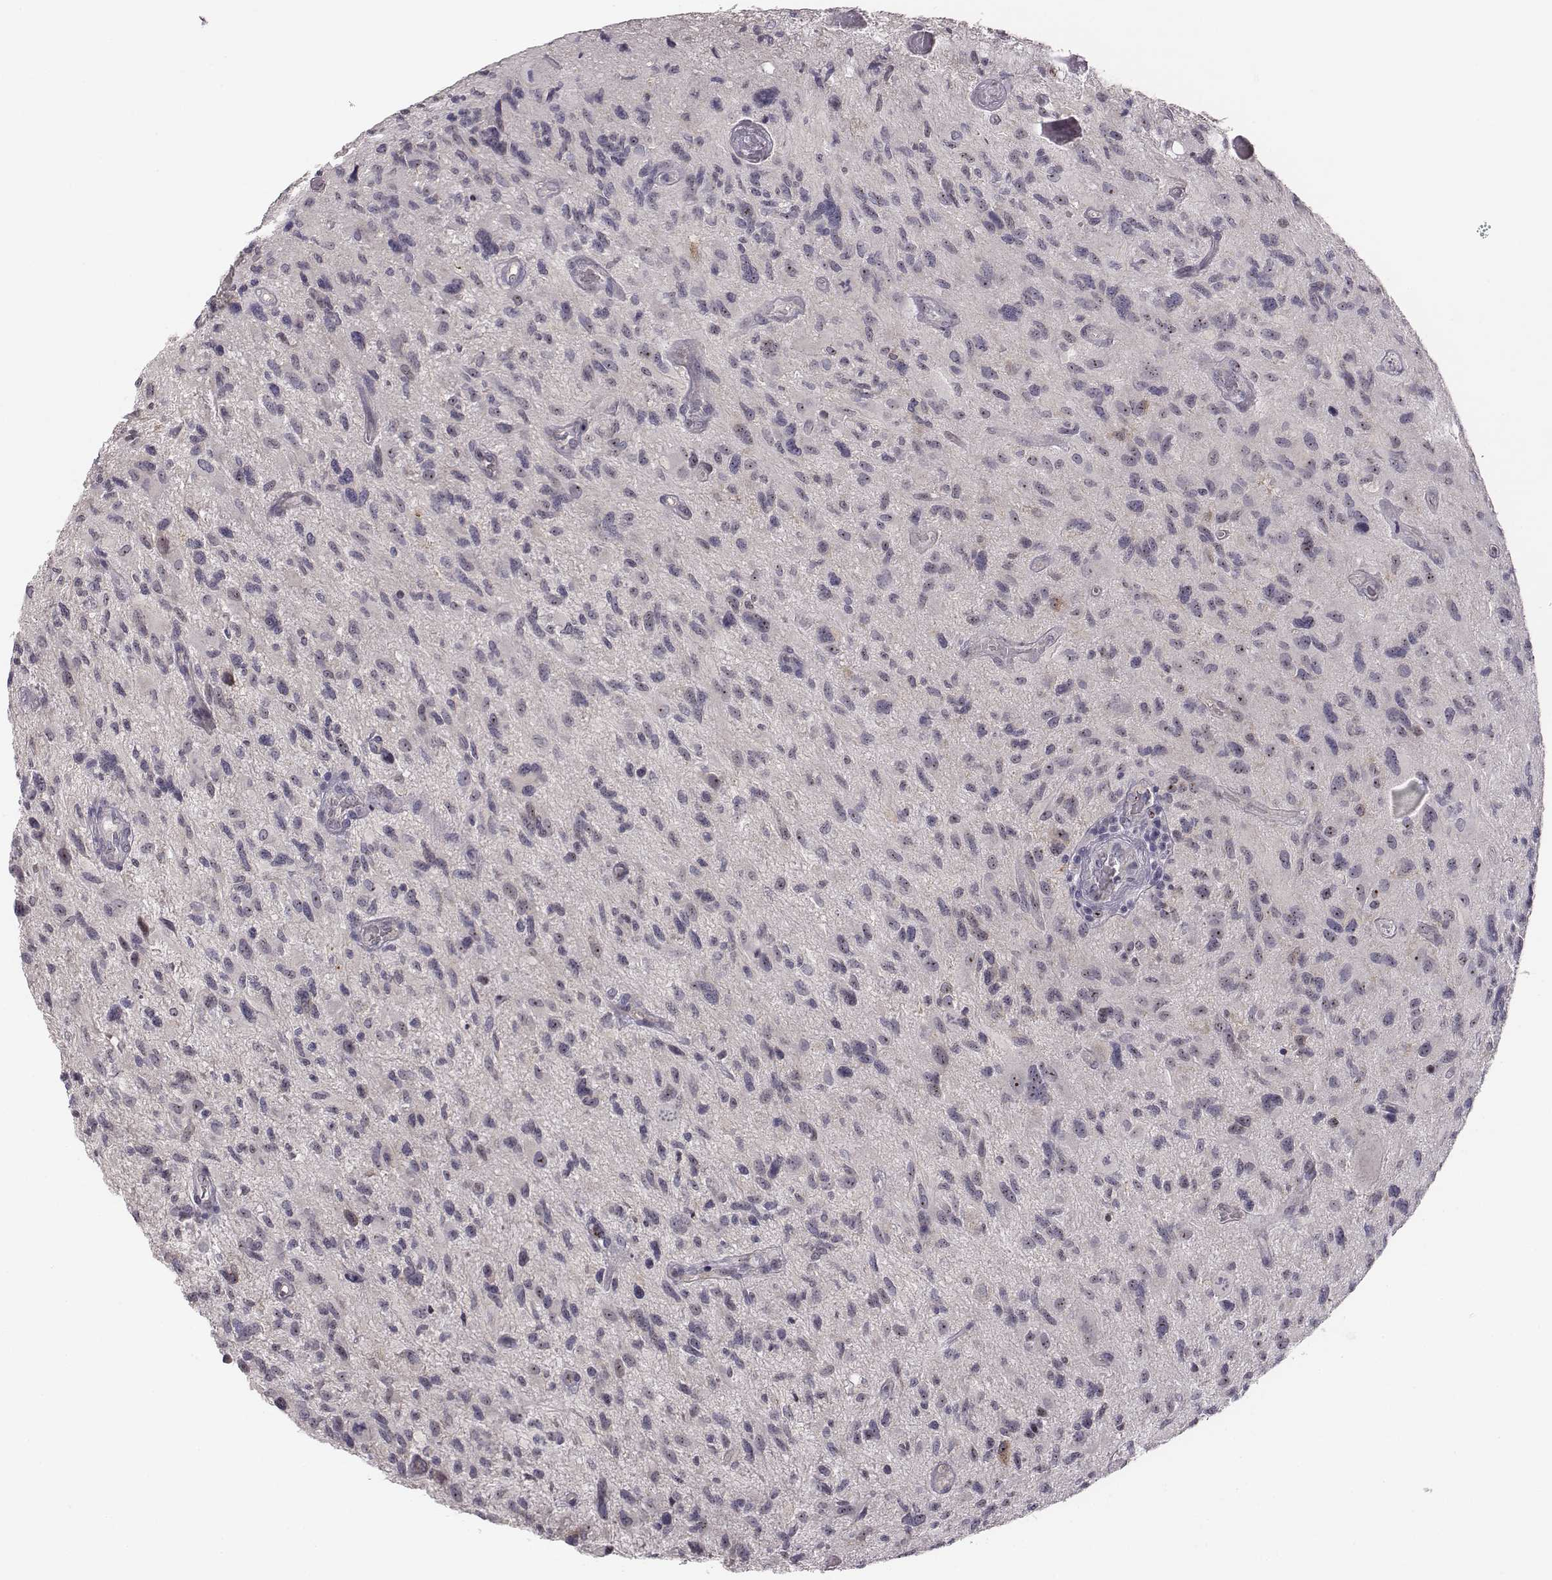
{"staining": {"intensity": "strong", "quantity": "25%-75%", "location": "nuclear"}, "tissue": "glioma", "cell_type": "Tumor cells", "image_type": "cancer", "snomed": [{"axis": "morphology", "description": "Glioma, malignant, NOS"}, {"axis": "morphology", "description": "Glioma, malignant, High grade"}, {"axis": "topography", "description": "Brain"}], "caption": "IHC (DAB (3,3'-diaminobenzidine)) staining of malignant high-grade glioma demonstrates strong nuclear protein expression in approximately 25%-75% of tumor cells. The protein of interest is stained brown, and the nuclei are stained in blue (DAB (3,3'-diaminobenzidine) IHC with brightfield microscopy, high magnification).", "gene": "NIFK", "patient": {"sex": "female", "age": 71}}